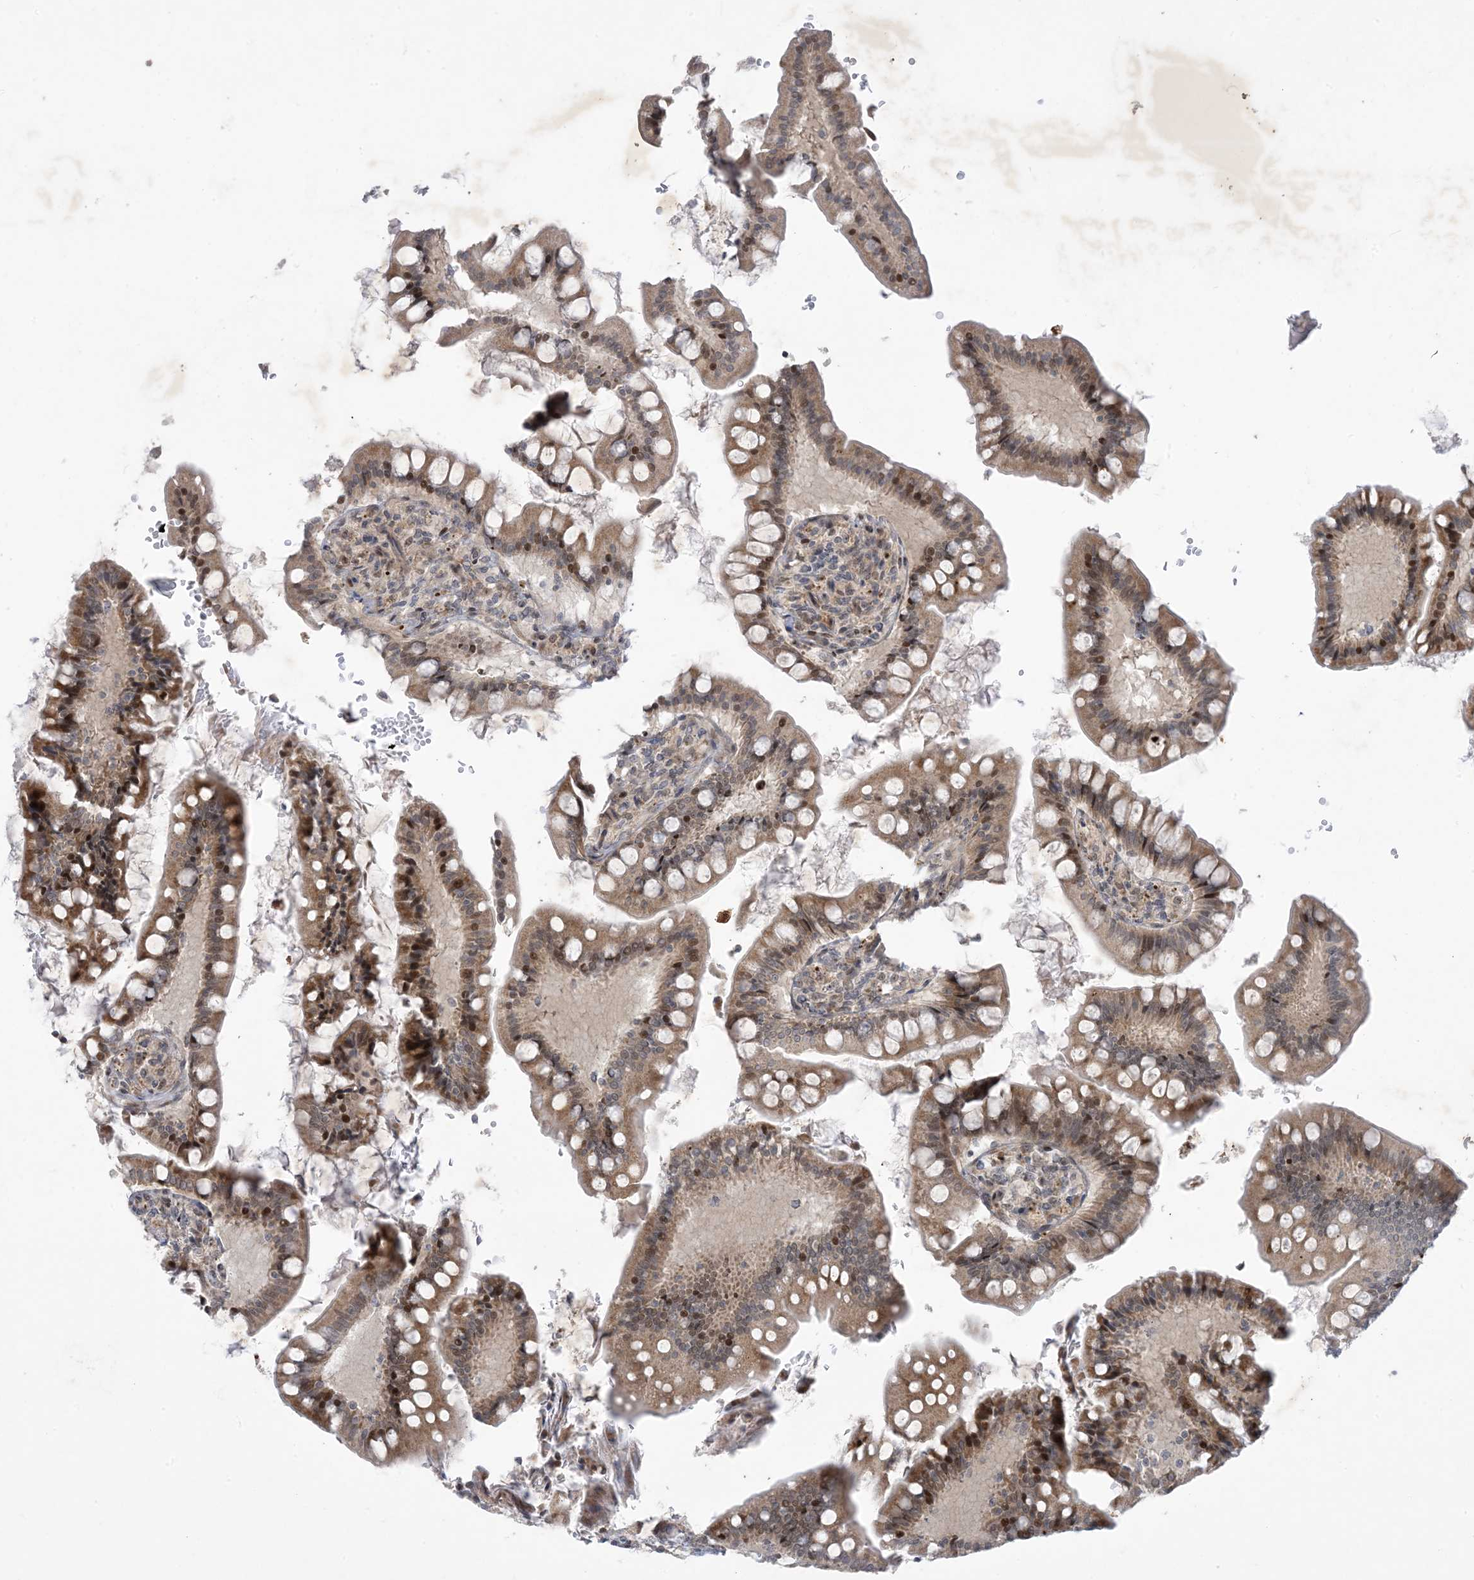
{"staining": {"intensity": "moderate", "quantity": ">75%", "location": "cytoplasmic/membranous,nuclear"}, "tissue": "small intestine", "cell_type": "Glandular cells", "image_type": "normal", "snomed": [{"axis": "morphology", "description": "Normal tissue, NOS"}, {"axis": "topography", "description": "Small intestine"}], "caption": "This image displays IHC staining of benign human small intestine, with medium moderate cytoplasmic/membranous,nuclear expression in approximately >75% of glandular cells.", "gene": "SOGA3", "patient": {"sex": "male", "age": 7}}